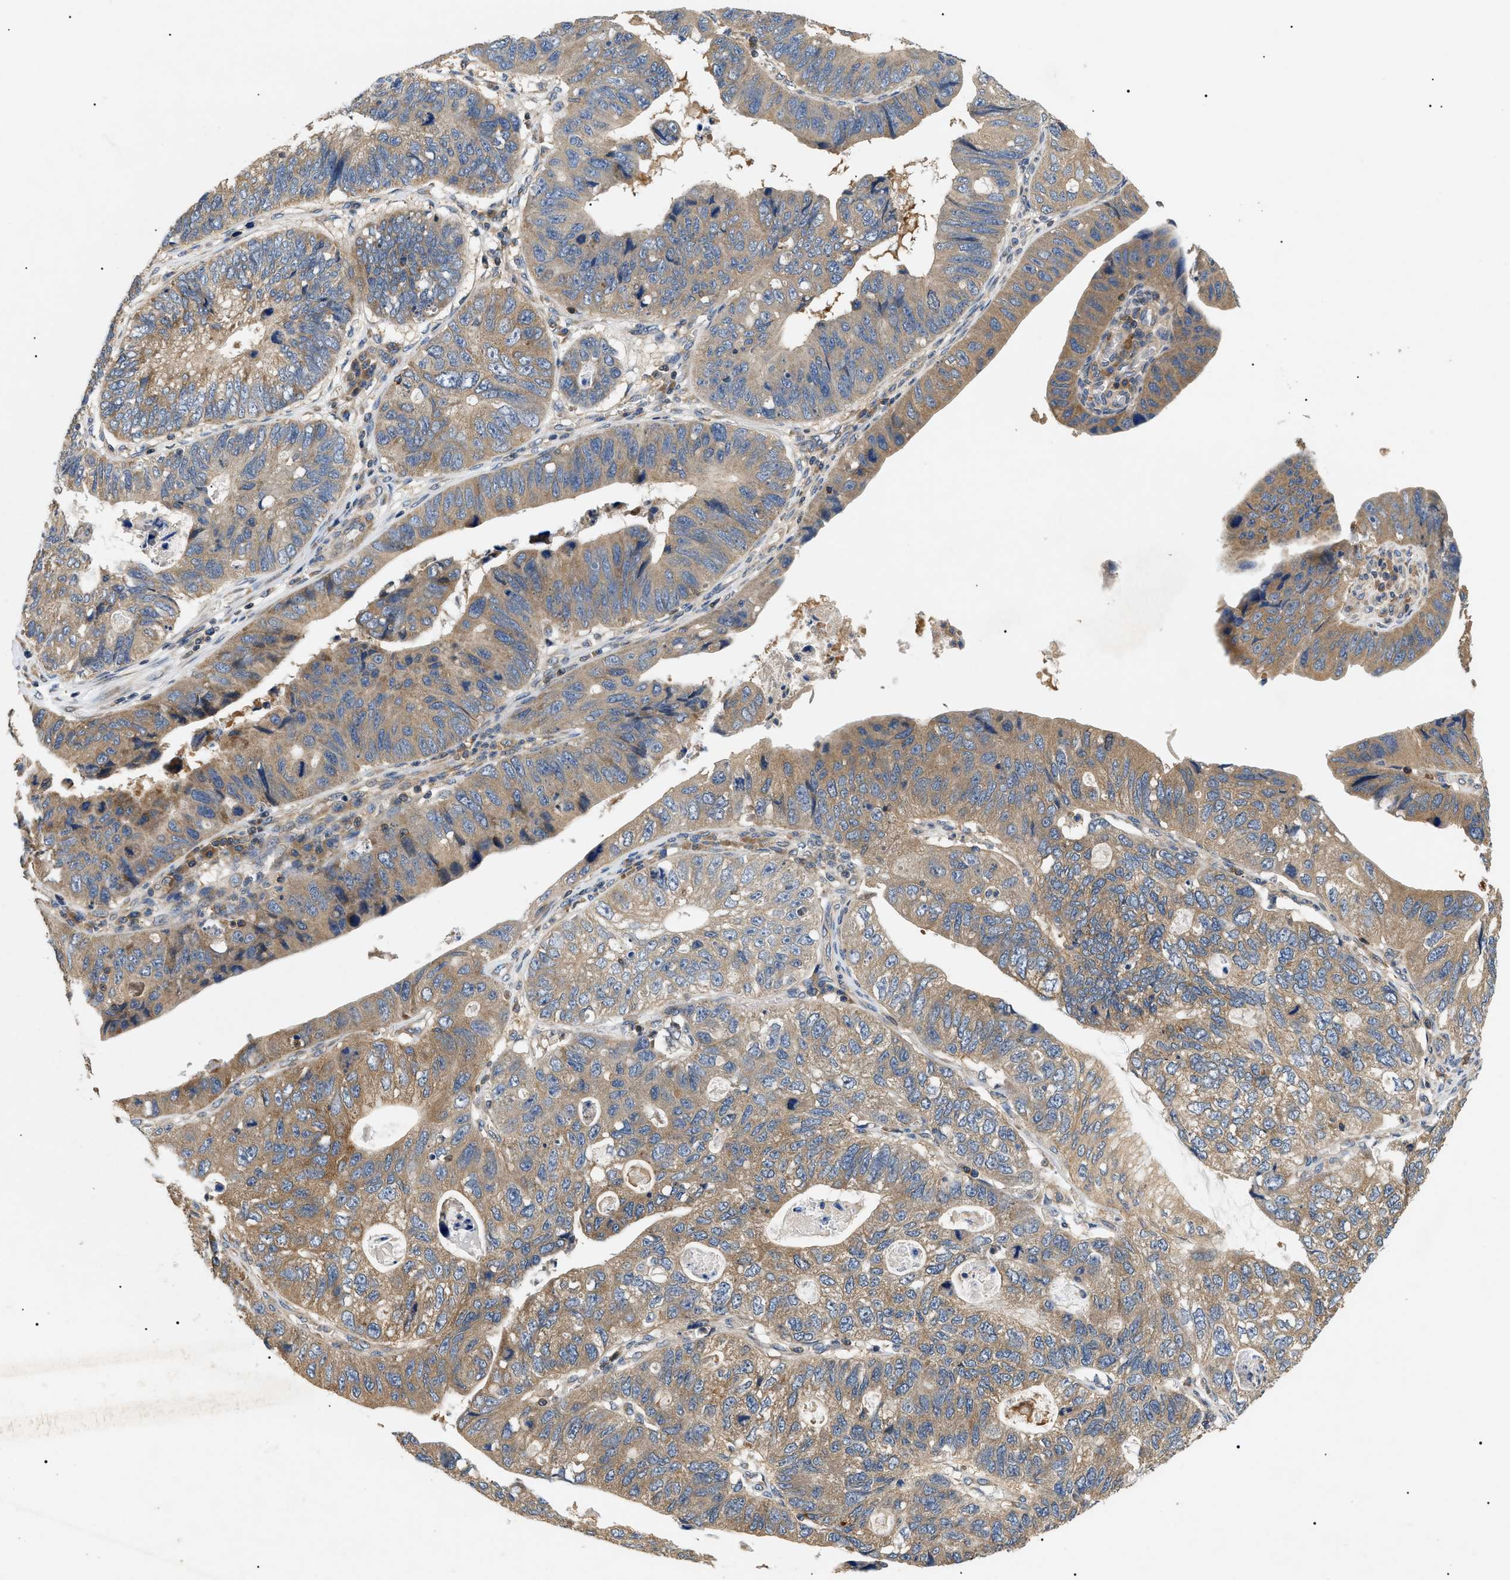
{"staining": {"intensity": "moderate", "quantity": ">75%", "location": "cytoplasmic/membranous"}, "tissue": "stomach cancer", "cell_type": "Tumor cells", "image_type": "cancer", "snomed": [{"axis": "morphology", "description": "Adenocarcinoma, NOS"}, {"axis": "topography", "description": "Stomach"}], "caption": "Immunohistochemistry of human stomach adenocarcinoma reveals medium levels of moderate cytoplasmic/membranous positivity in about >75% of tumor cells. The staining is performed using DAB (3,3'-diaminobenzidine) brown chromogen to label protein expression. The nuclei are counter-stained blue using hematoxylin.", "gene": "PPM1B", "patient": {"sex": "male", "age": 59}}